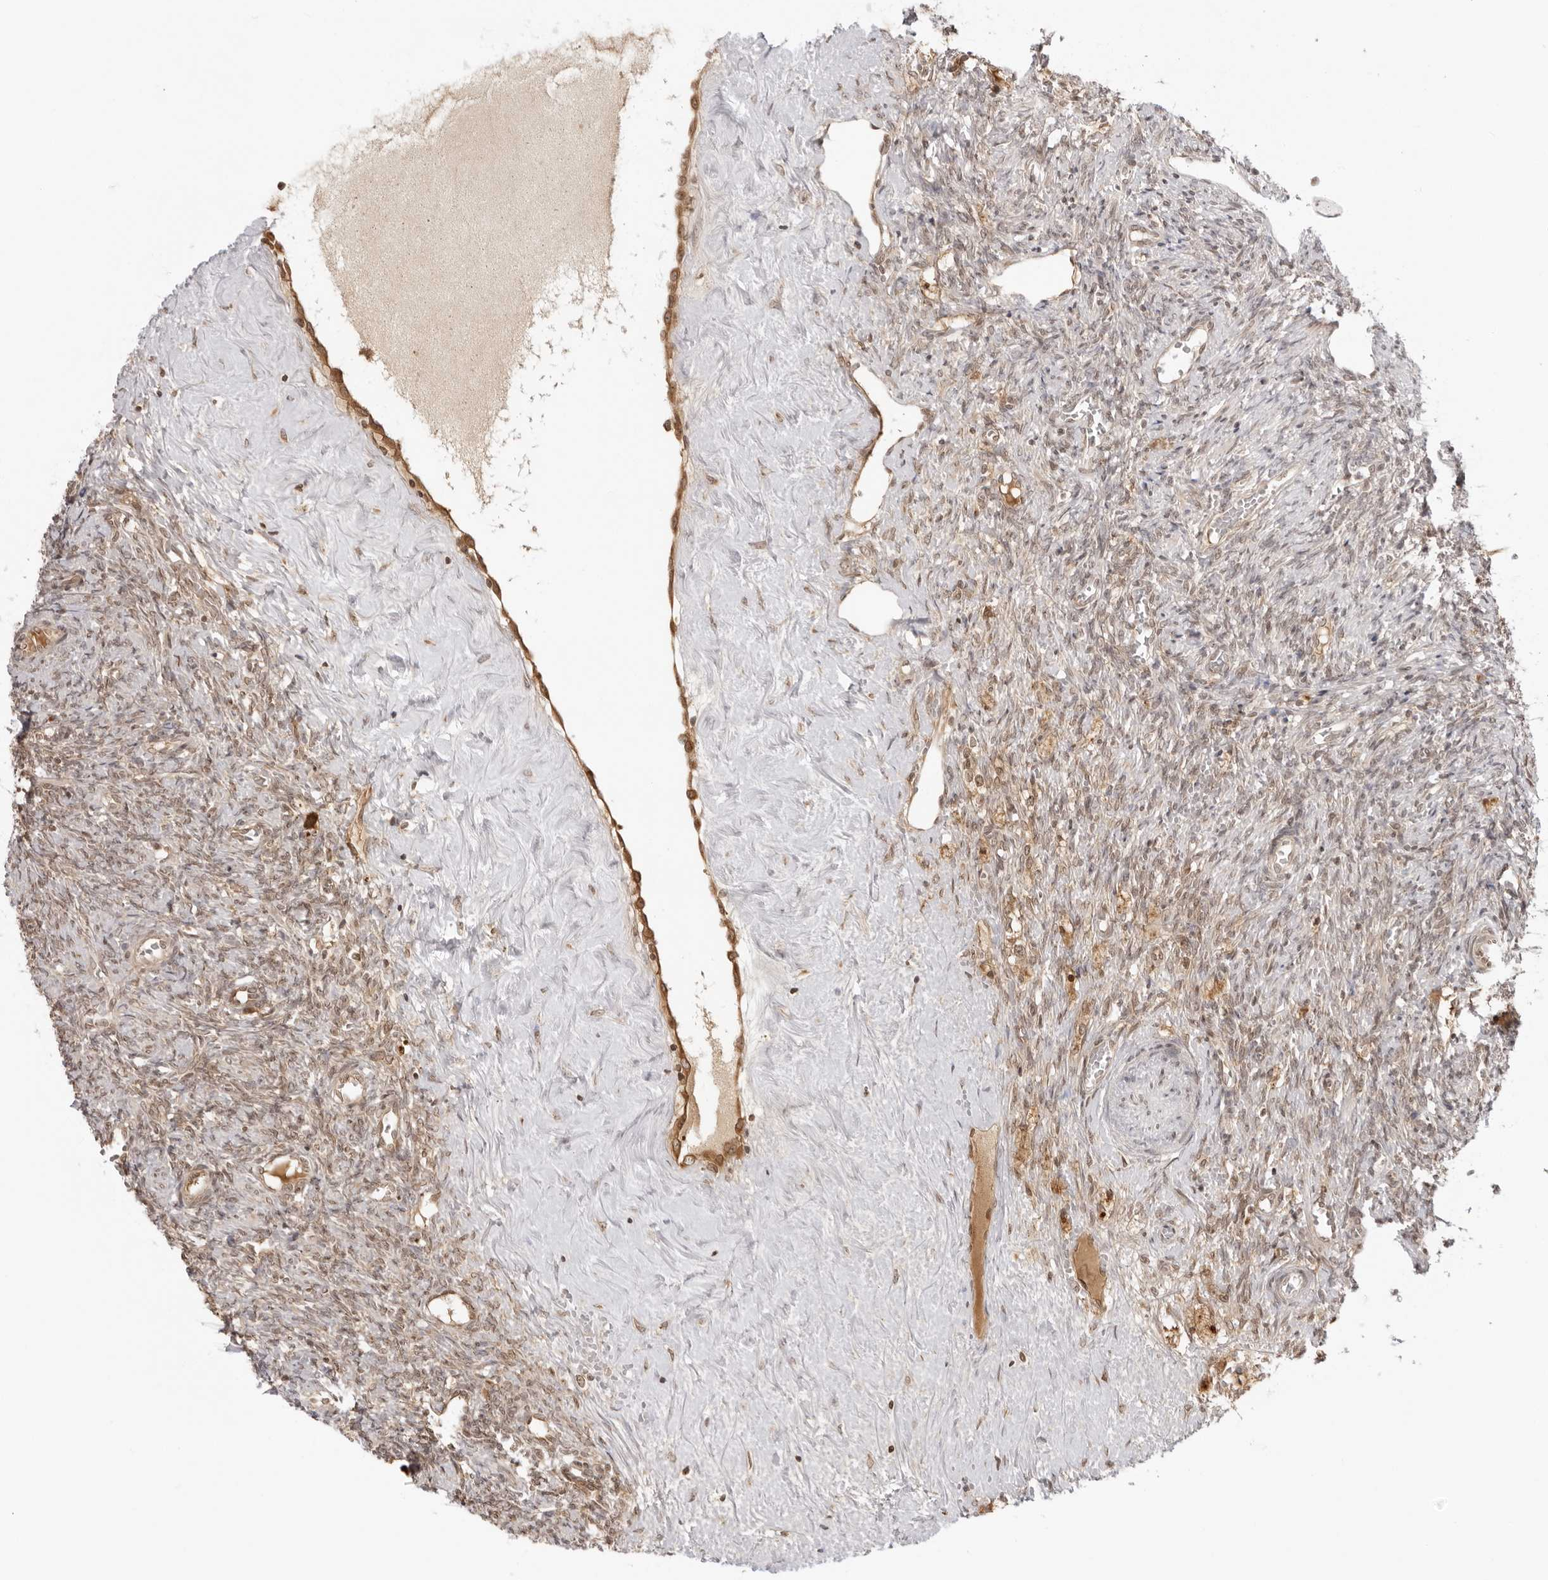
{"staining": {"intensity": "weak", "quantity": "25%-75%", "location": "cytoplasmic/membranous"}, "tissue": "ovary", "cell_type": "Follicle cells", "image_type": "normal", "snomed": [{"axis": "morphology", "description": "Normal tissue, NOS"}, {"axis": "topography", "description": "Ovary"}], "caption": "This micrograph displays IHC staining of normal human ovary, with low weak cytoplasmic/membranous positivity in approximately 25%-75% of follicle cells.", "gene": "PRRC2C", "patient": {"sex": "female", "age": 41}}